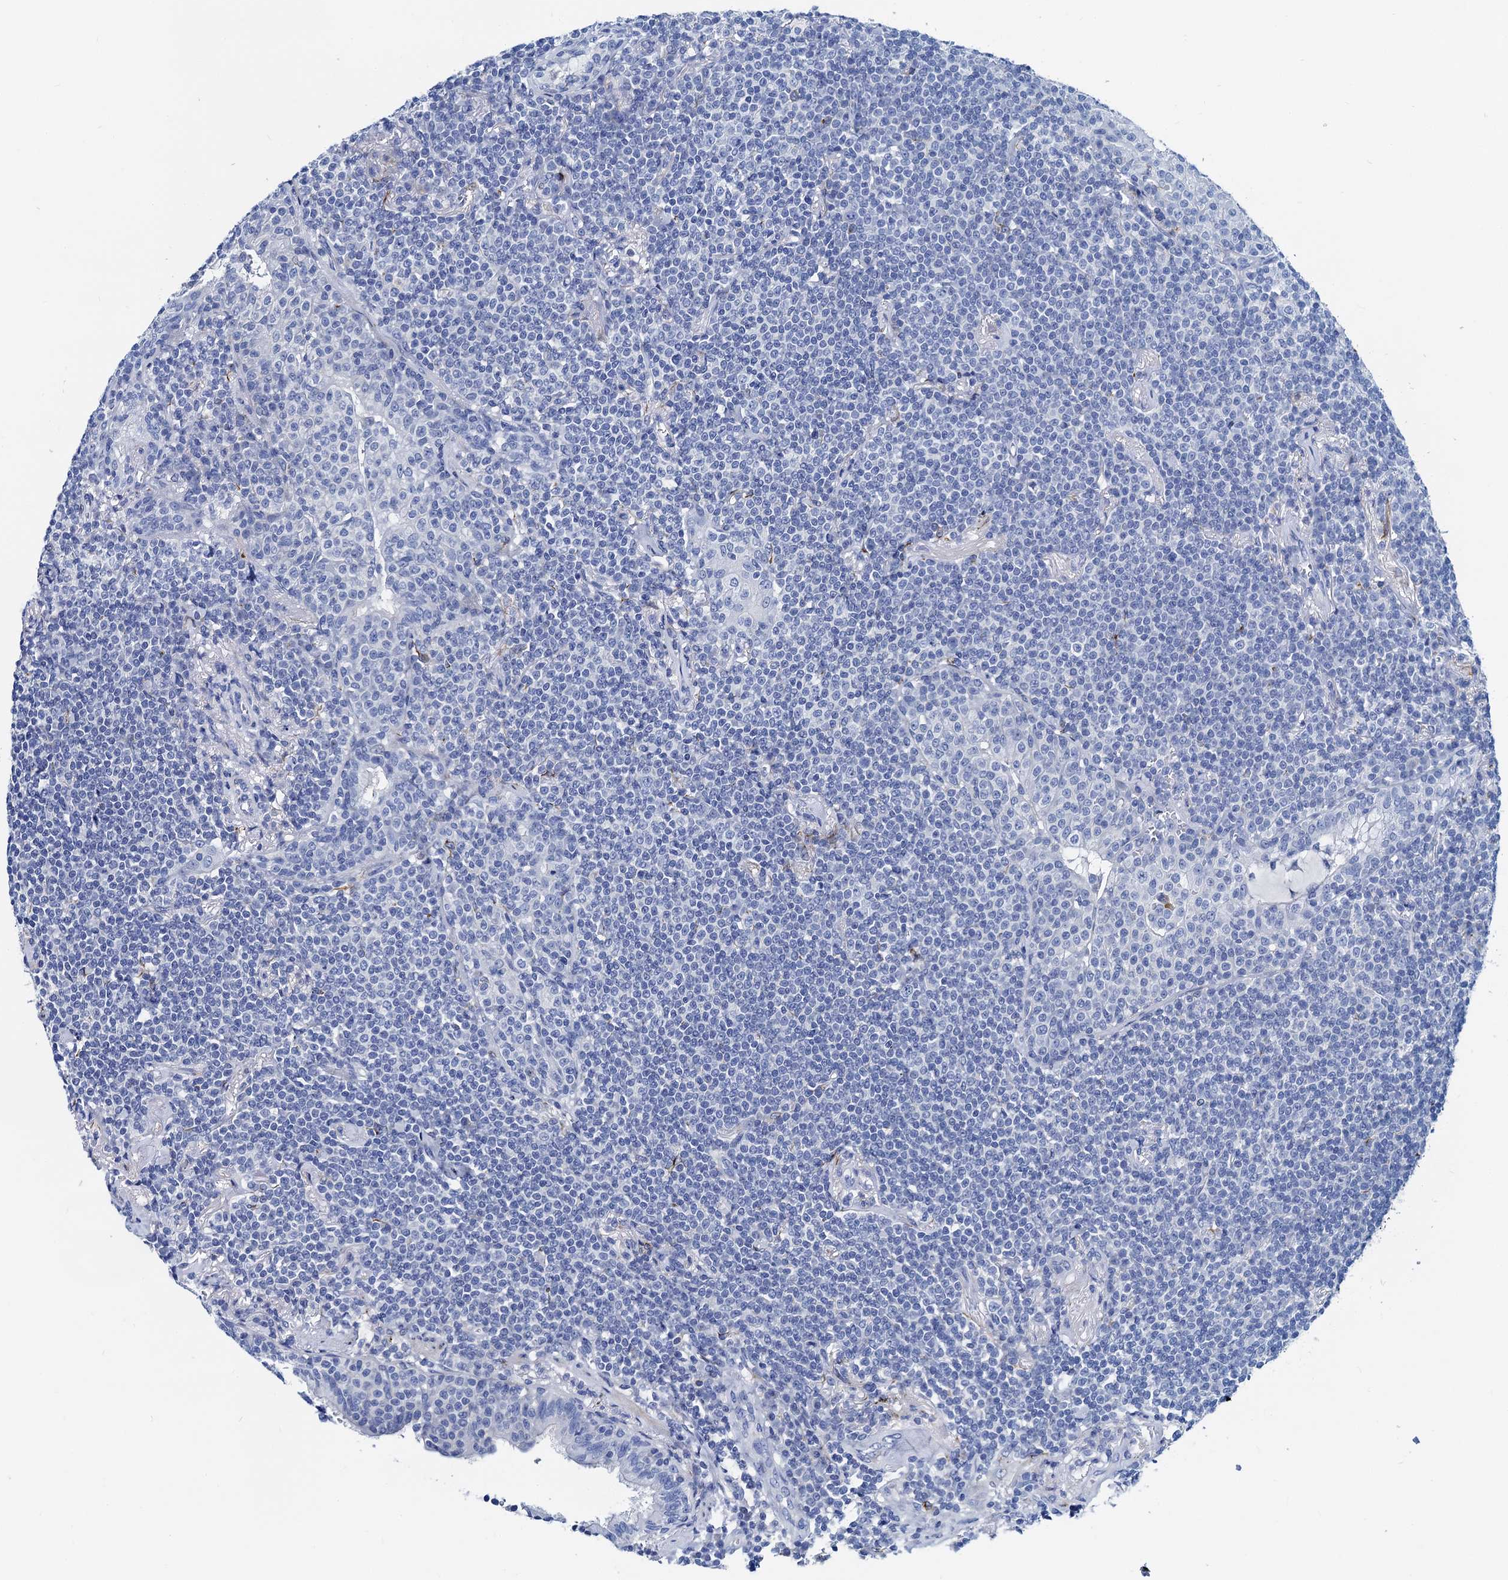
{"staining": {"intensity": "negative", "quantity": "none", "location": "none"}, "tissue": "lymphoma", "cell_type": "Tumor cells", "image_type": "cancer", "snomed": [{"axis": "morphology", "description": "Malignant lymphoma, non-Hodgkin's type, Low grade"}, {"axis": "topography", "description": "Lung"}], "caption": "Immunohistochemistry (IHC) photomicrograph of neoplastic tissue: human low-grade malignant lymphoma, non-Hodgkin's type stained with DAB (3,3'-diaminobenzidine) displays no significant protein expression in tumor cells. Nuclei are stained in blue.", "gene": "NLRP10", "patient": {"sex": "female", "age": 71}}